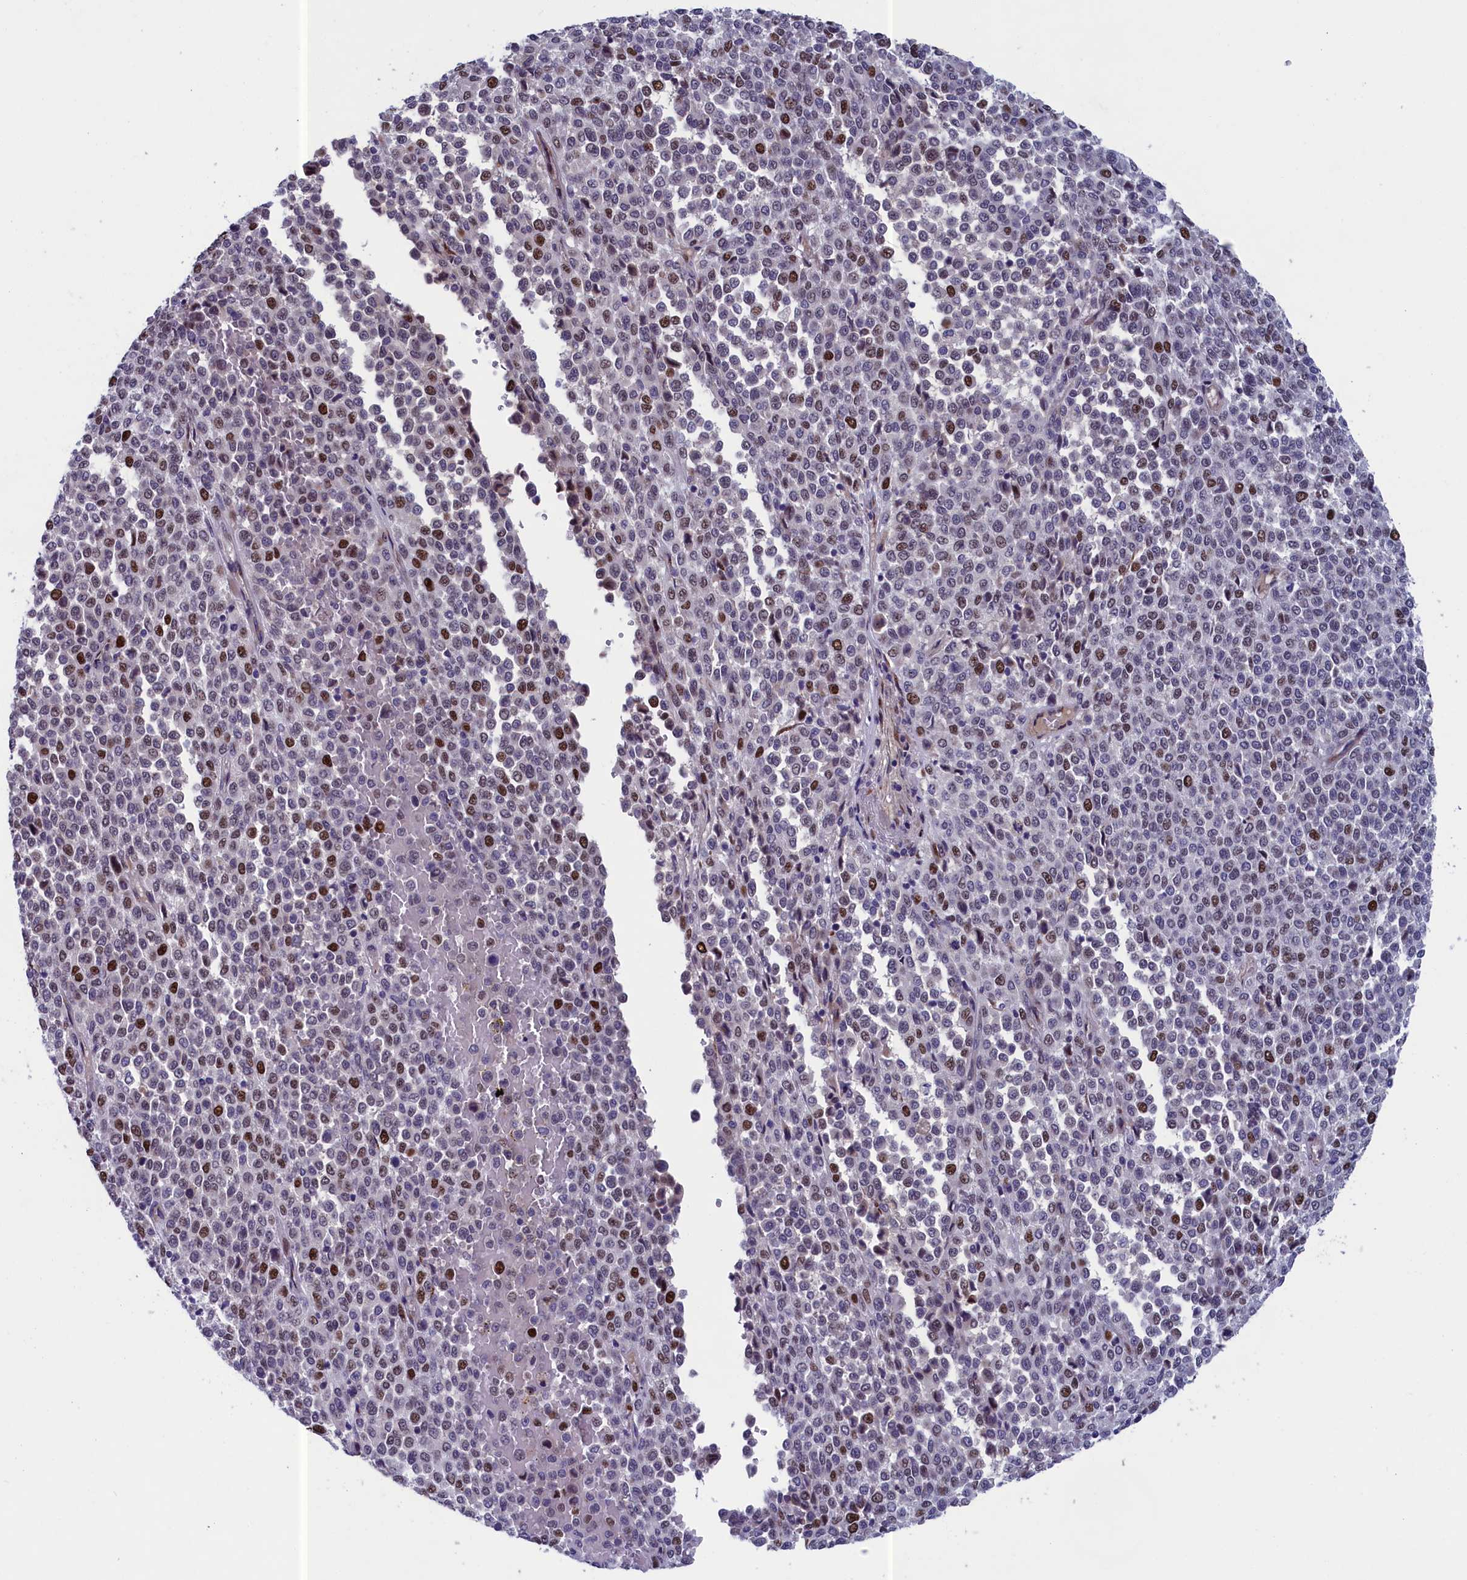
{"staining": {"intensity": "moderate", "quantity": "<25%", "location": "nuclear"}, "tissue": "melanoma", "cell_type": "Tumor cells", "image_type": "cancer", "snomed": [{"axis": "morphology", "description": "Malignant melanoma, Metastatic site"}, {"axis": "topography", "description": "Pancreas"}], "caption": "Approximately <25% of tumor cells in melanoma exhibit moderate nuclear protein expression as visualized by brown immunohistochemical staining.", "gene": "LIG1", "patient": {"sex": "female", "age": 30}}